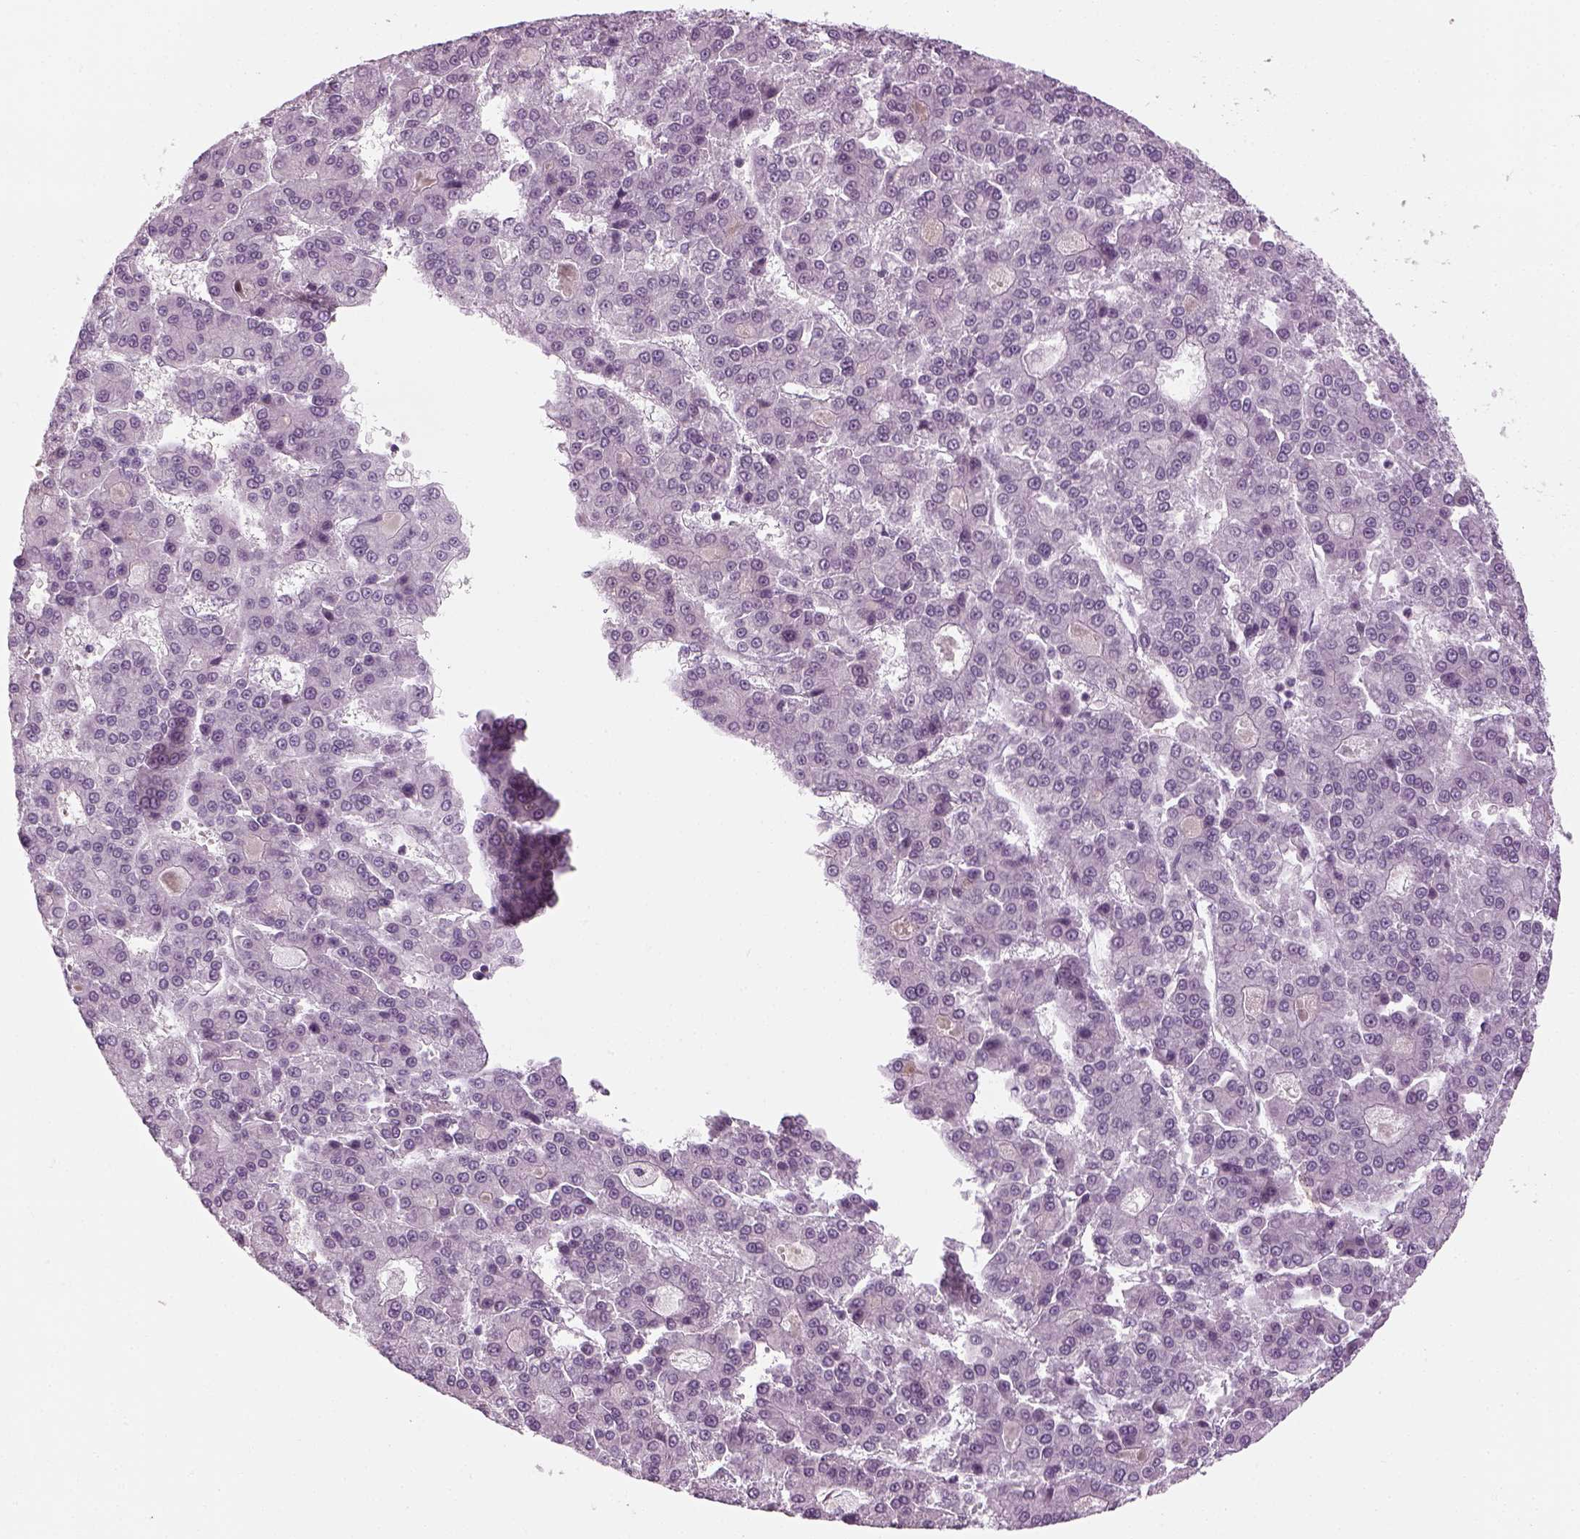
{"staining": {"intensity": "negative", "quantity": "none", "location": "none"}, "tissue": "liver cancer", "cell_type": "Tumor cells", "image_type": "cancer", "snomed": [{"axis": "morphology", "description": "Carcinoma, Hepatocellular, NOS"}, {"axis": "topography", "description": "Liver"}], "caption": "Immunohistochemistry (IHC) of liver cancer exhibits no staining in tumor cells.", "gene": "KCNG2", "patient": {"sex": "male", "age": 70}}